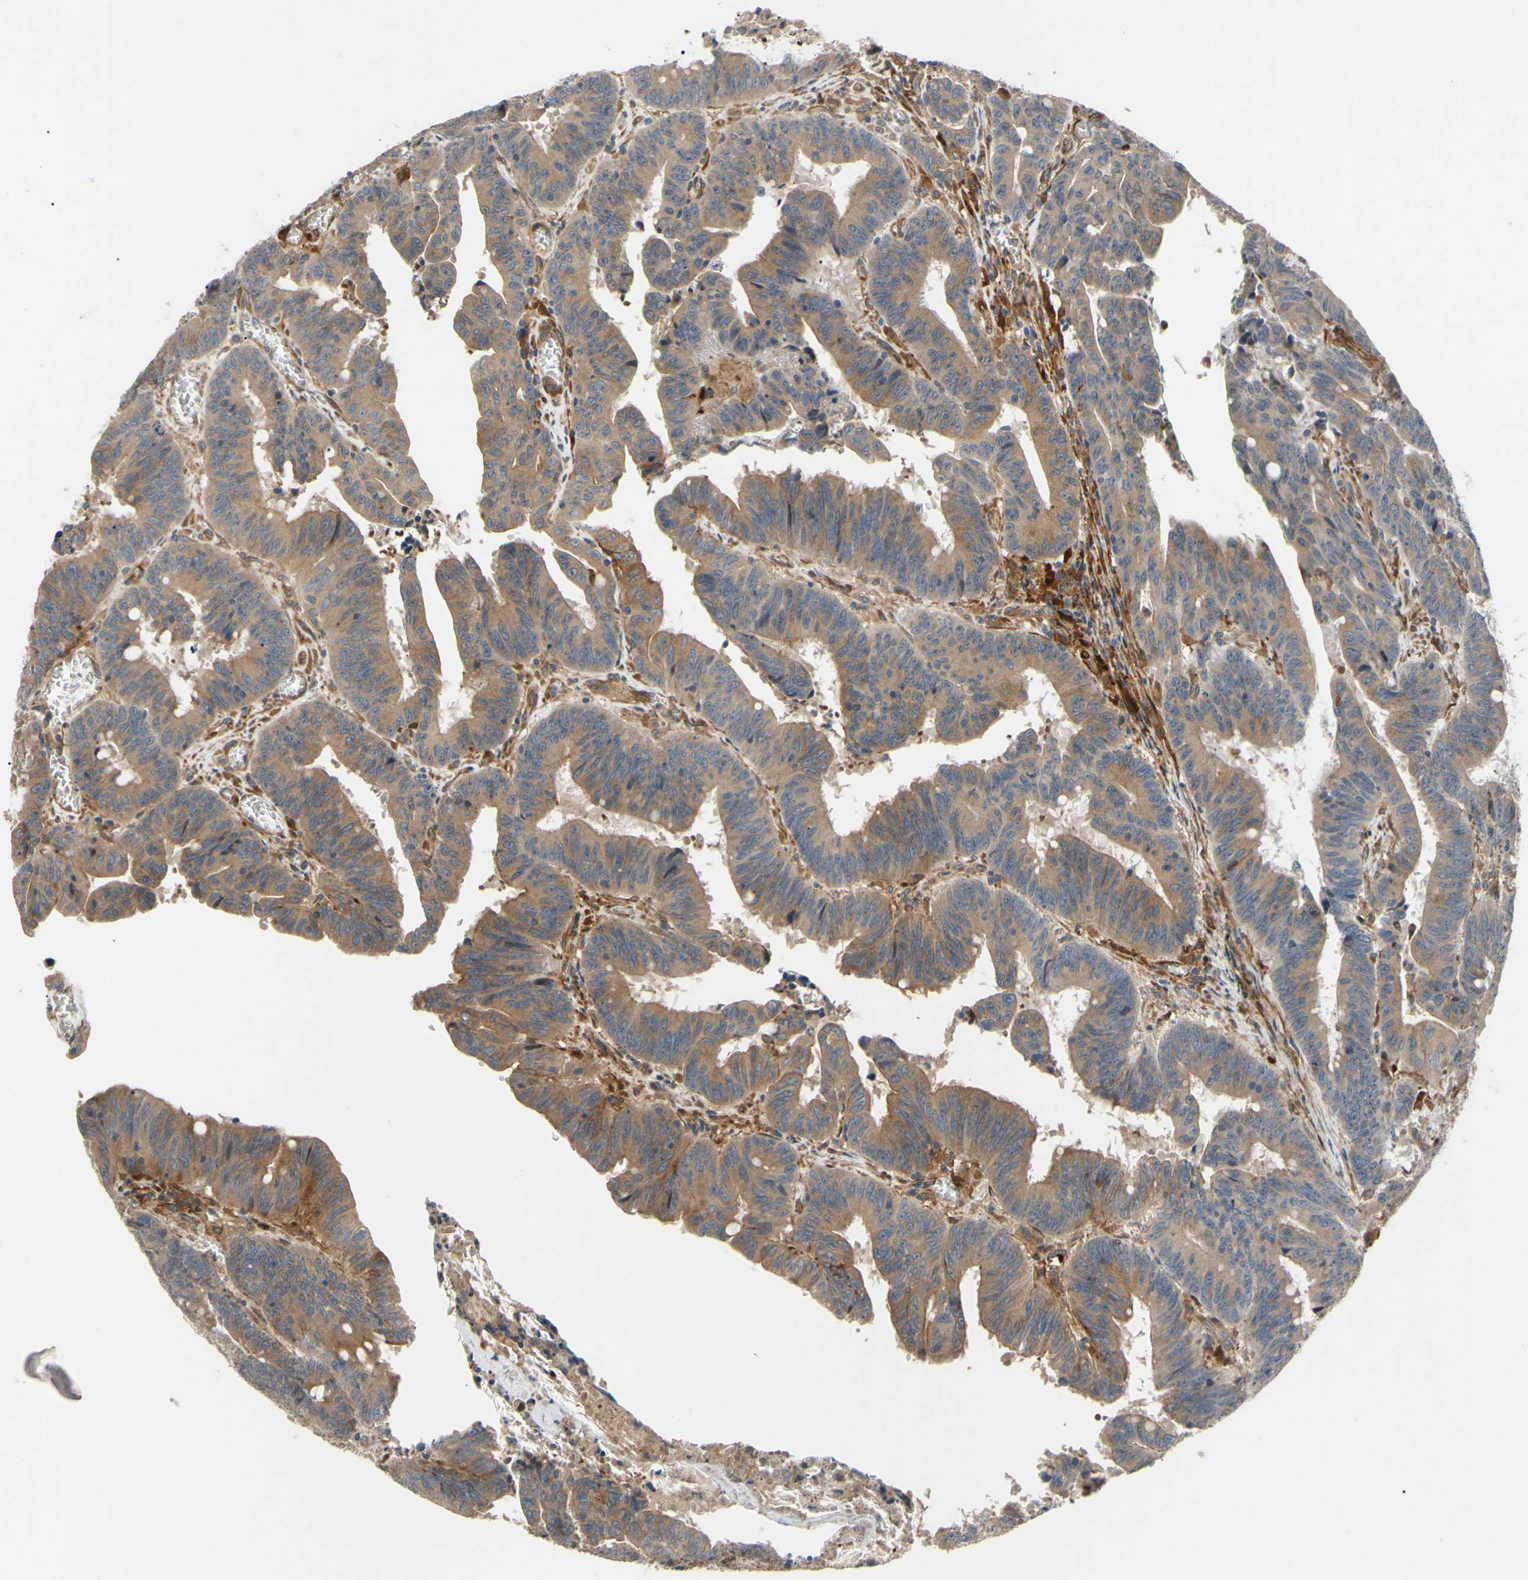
{"staining": {"intensity": "moderate", "quantity": ">75%", "location": "cytoplasmic/membranous"}, "tissue": "colorectal cancer", "cell_type": "Tumor cells", "image_type": "cancer", "snomed": [{"axis": "morphology", "description": "Adenocarcinoma, NOS"}, {"axis": "topography", "description": "Colon"}], "caption": "Protein expression analysis of human colorectal cancer reveals moderate cytoplasmic/membranous positivity in about >75% of tumor cells.", "gene": "SPTLC1", "patient": {"sex": "male", "age": 45}}